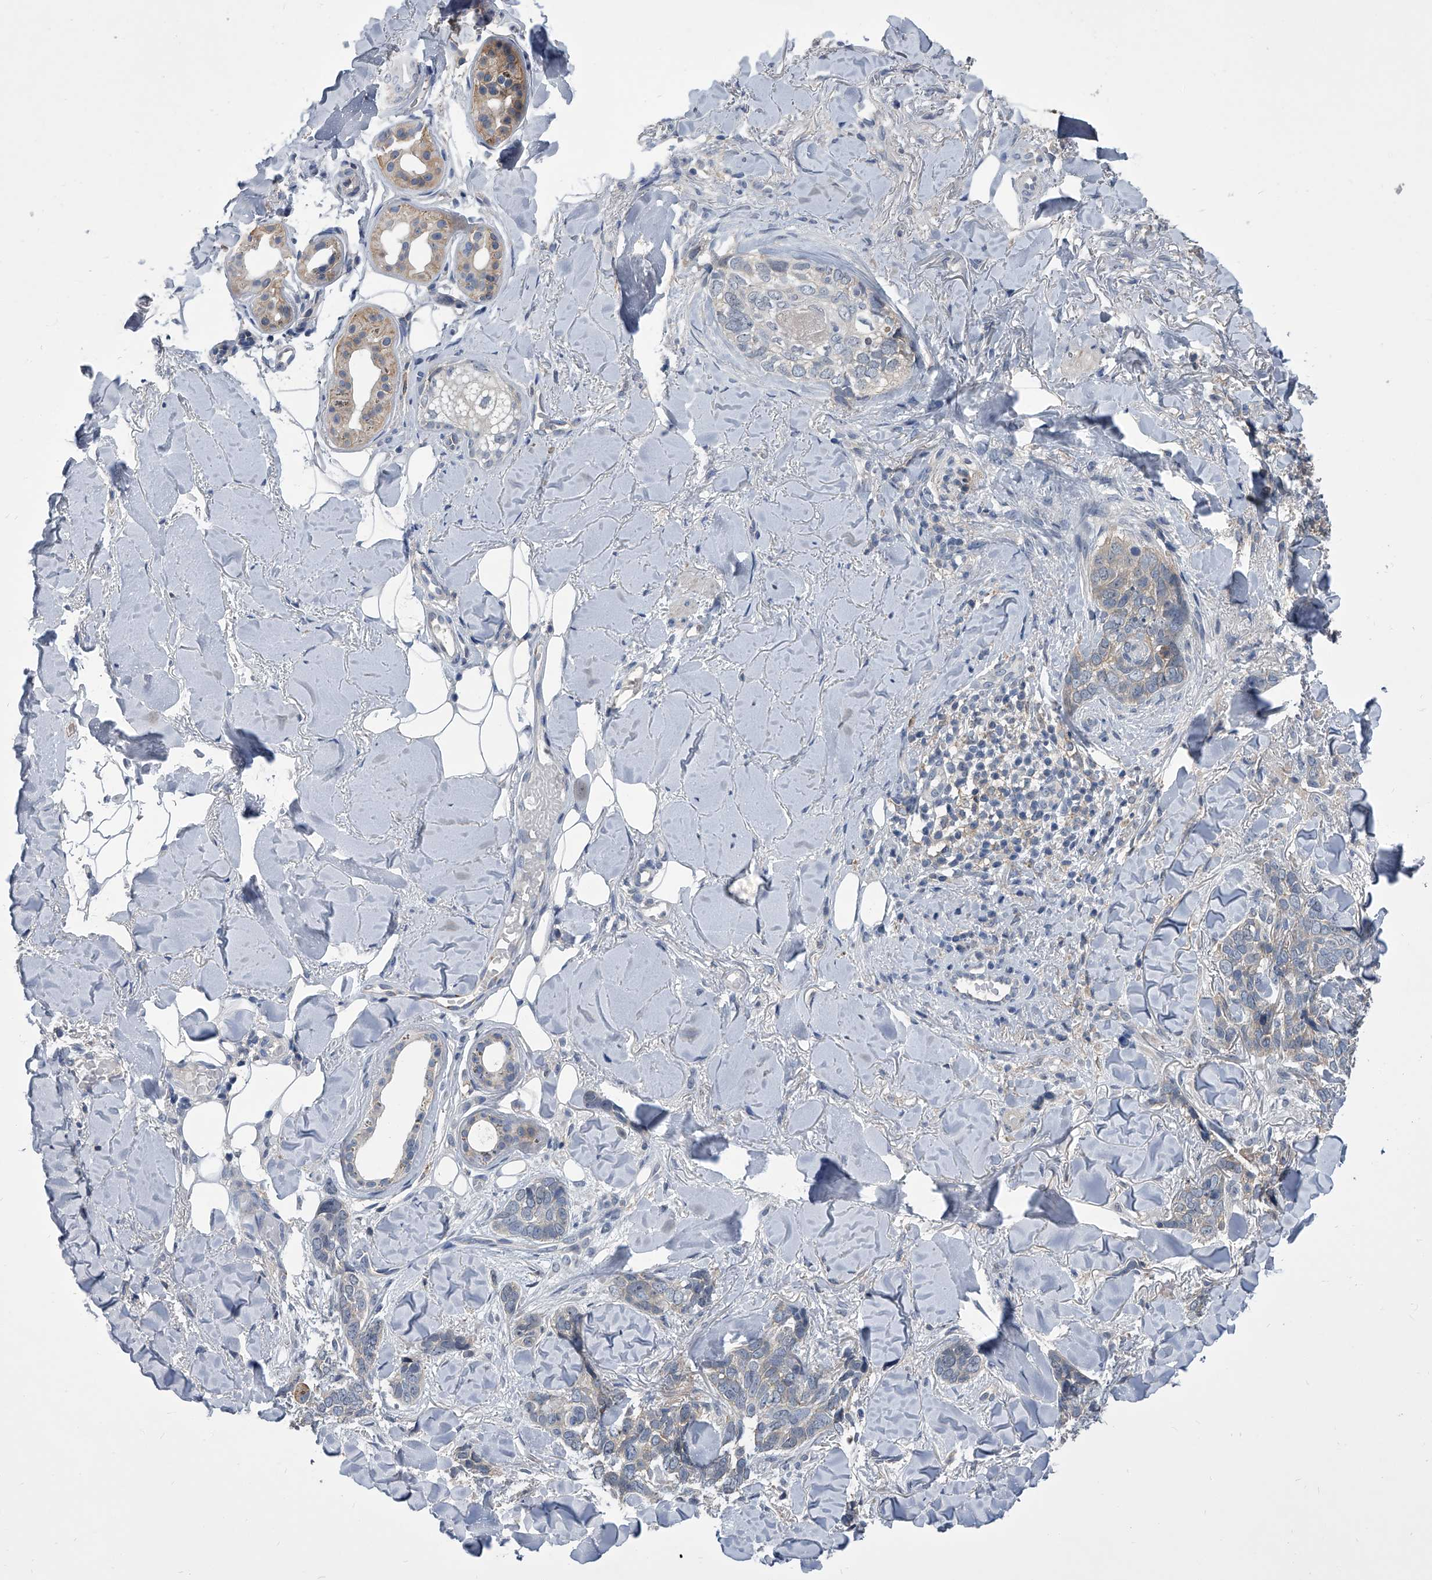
{"staining": {"intensity": "negative", "quantity": "none", "location": "none"}, "tissue": "skin cancer", "cell_type": "Tumor cells", "image_type": "cancer", "snomed": [{"axis": "morphology", "description": "Basal cell carcinoma"}, {"axis": "topography", "description": "Skin"}], "caption": "High magnification brightfield microscopy of basal cell carcinoma (skin) stained with DAB (brown) and counterstained with hematoxylin (blue): tumor cells show no significant expression.", "gene": "MAP4K3", "patient": {"sex": "female", "age": 82}}